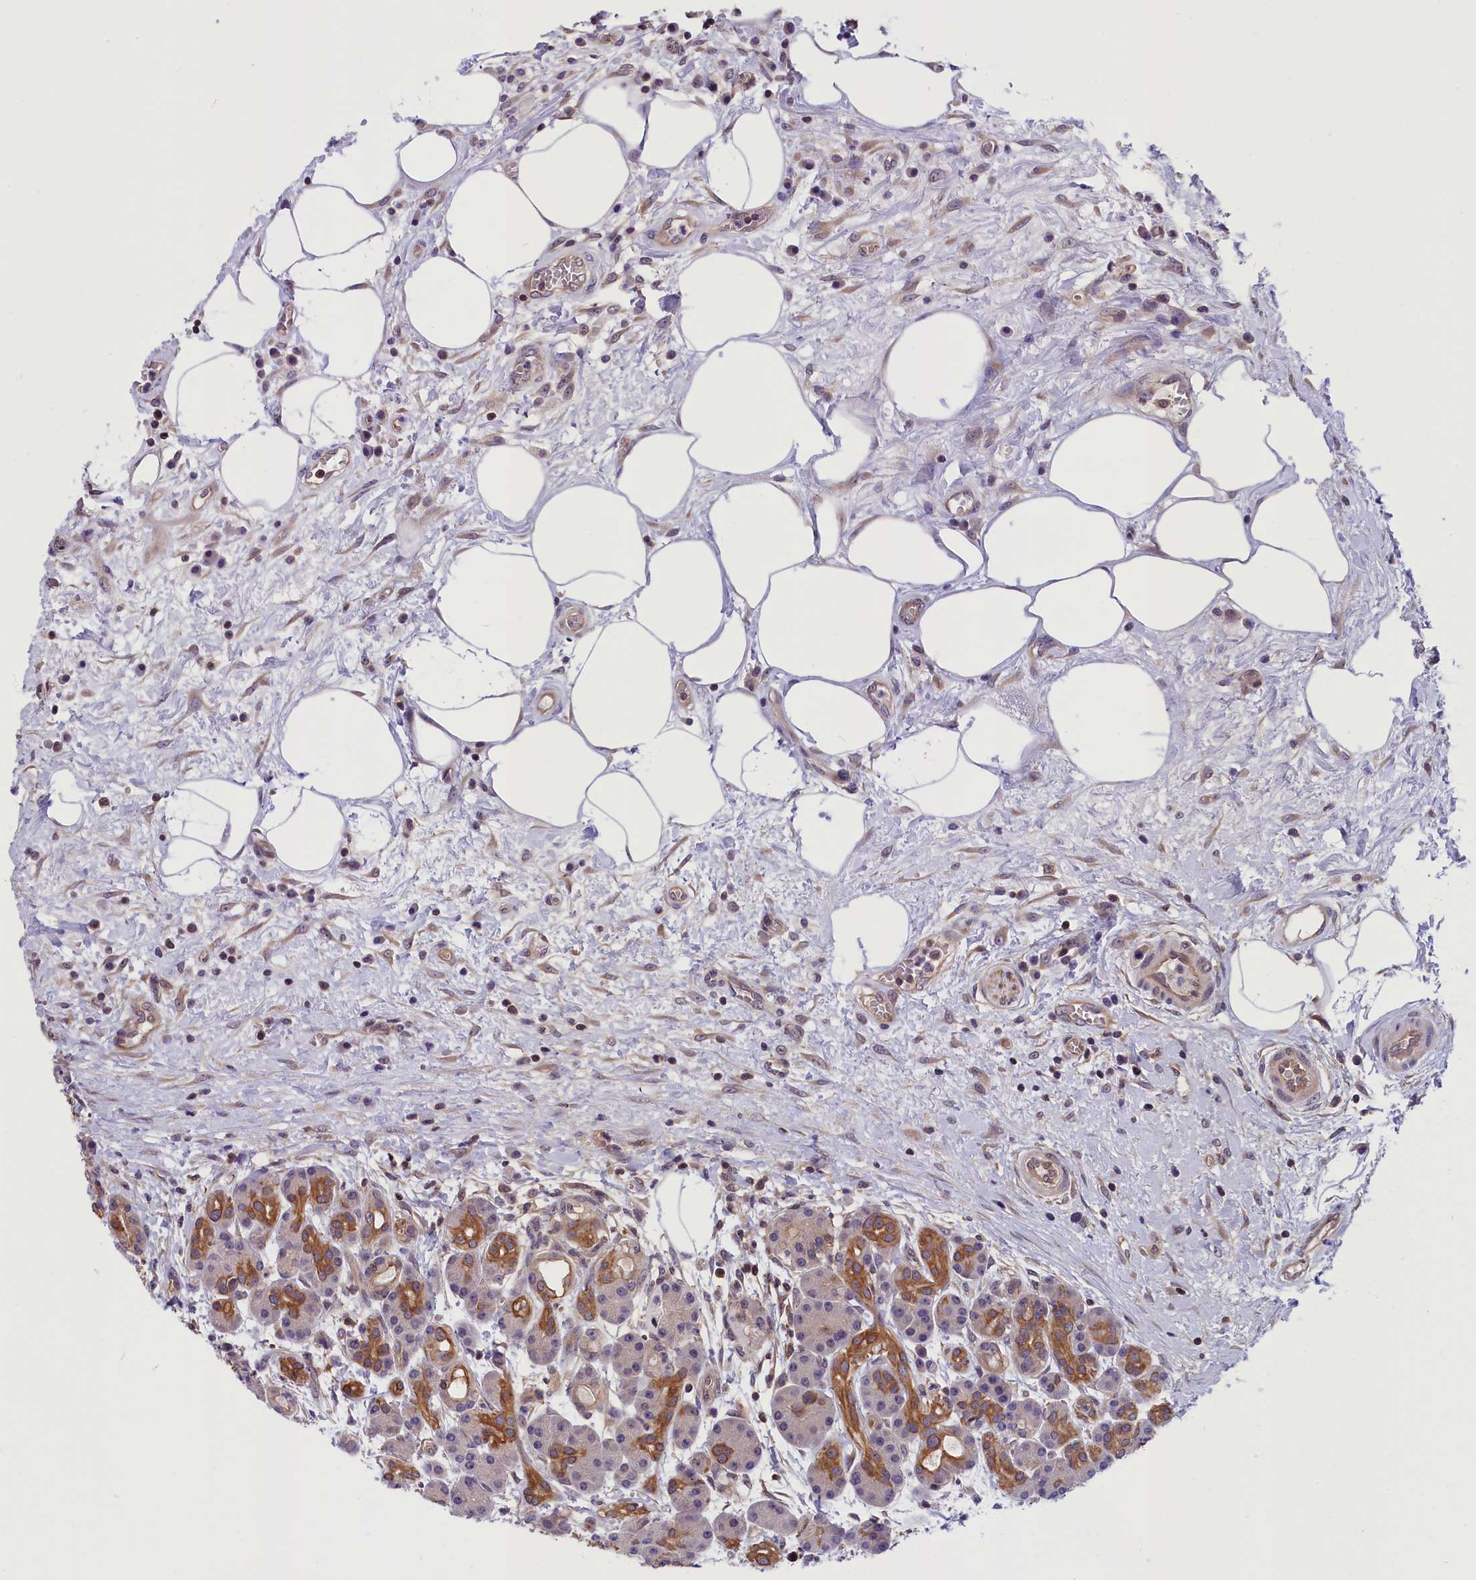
{"staining": {"intensity": "moderate", "quantity": "<25%", "location": "cytoplasmic/membranous"}, "tissue": "pancreas", "cell_type": "Exocrine glandular cells", "image_type": "normal", "snomed": [{"axis": "morphology", "description": "Normal tissue, NOS"}, {"axis": "topography", "description": "Pancreas"}], "caption": "A brown stain highlights moderate cytoplasmic/membranous positivity of a protein in exocrine glandular cells of benign pancreas. (DAB (3,3'-diaminobenzidine) IHC with brightfield microscopy, high magnification).", "gene": "TBCB", "patient": {"sex": "male", "age": 63}}